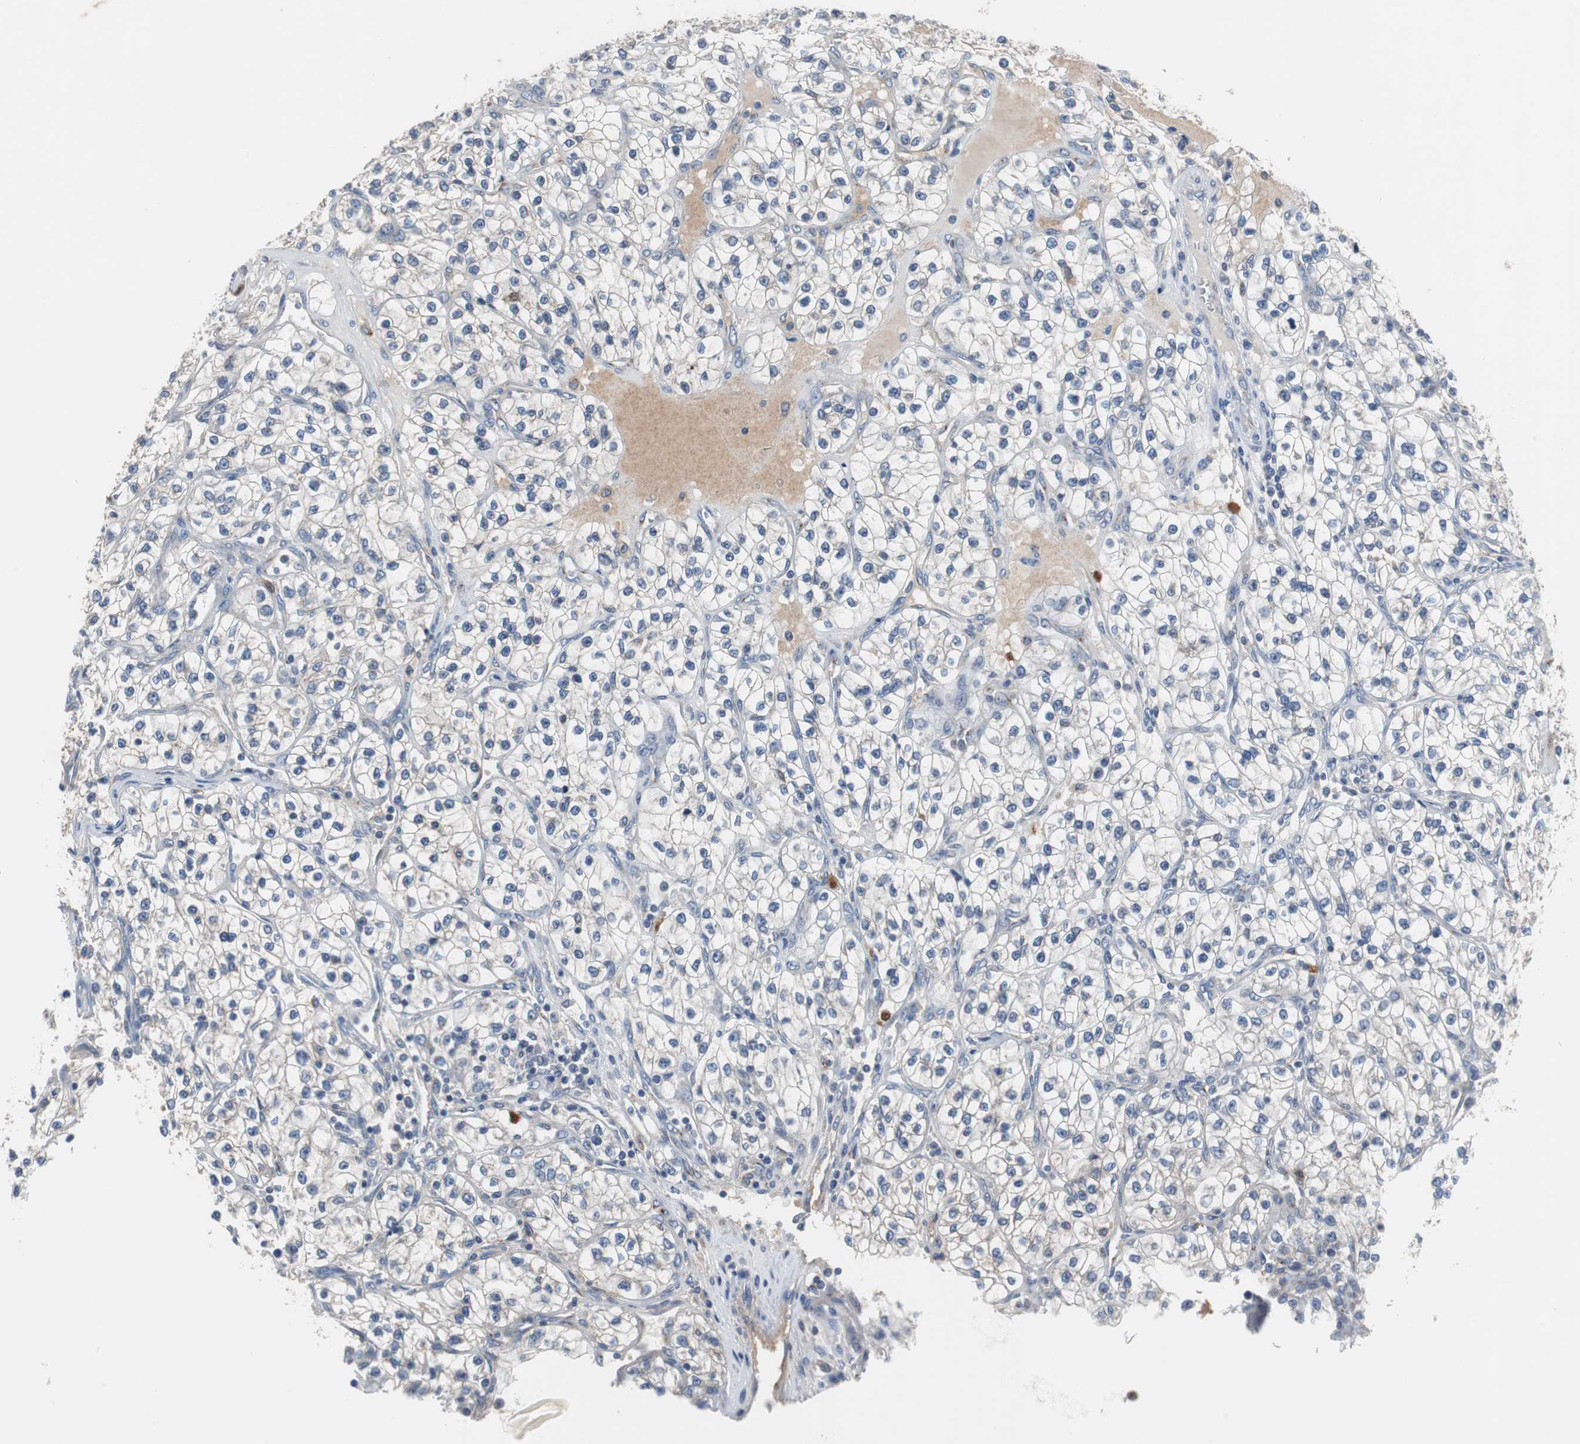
{"staining": {"intensity": "negative", "quantity": "none", "location": "none"}, "tissue": "renal cancer", "cell_type": "Tumor cells", "image_type": "cancer", "snomed": [{"axis": "morphology", "description": "Adenocarcinoma, NOS"}, {"axis": "topography", "description": "Kidney"}], "caption": "IHC micrograph of renal cancer (adenocarcinoma) stained for a protein (brown), which exhibits no staining in tumor cells. (Immunohistochemistry, brightfield microscopy, high magnification).", "gene": "CALB2", "patient": {"sex": "female", "age": 57}}